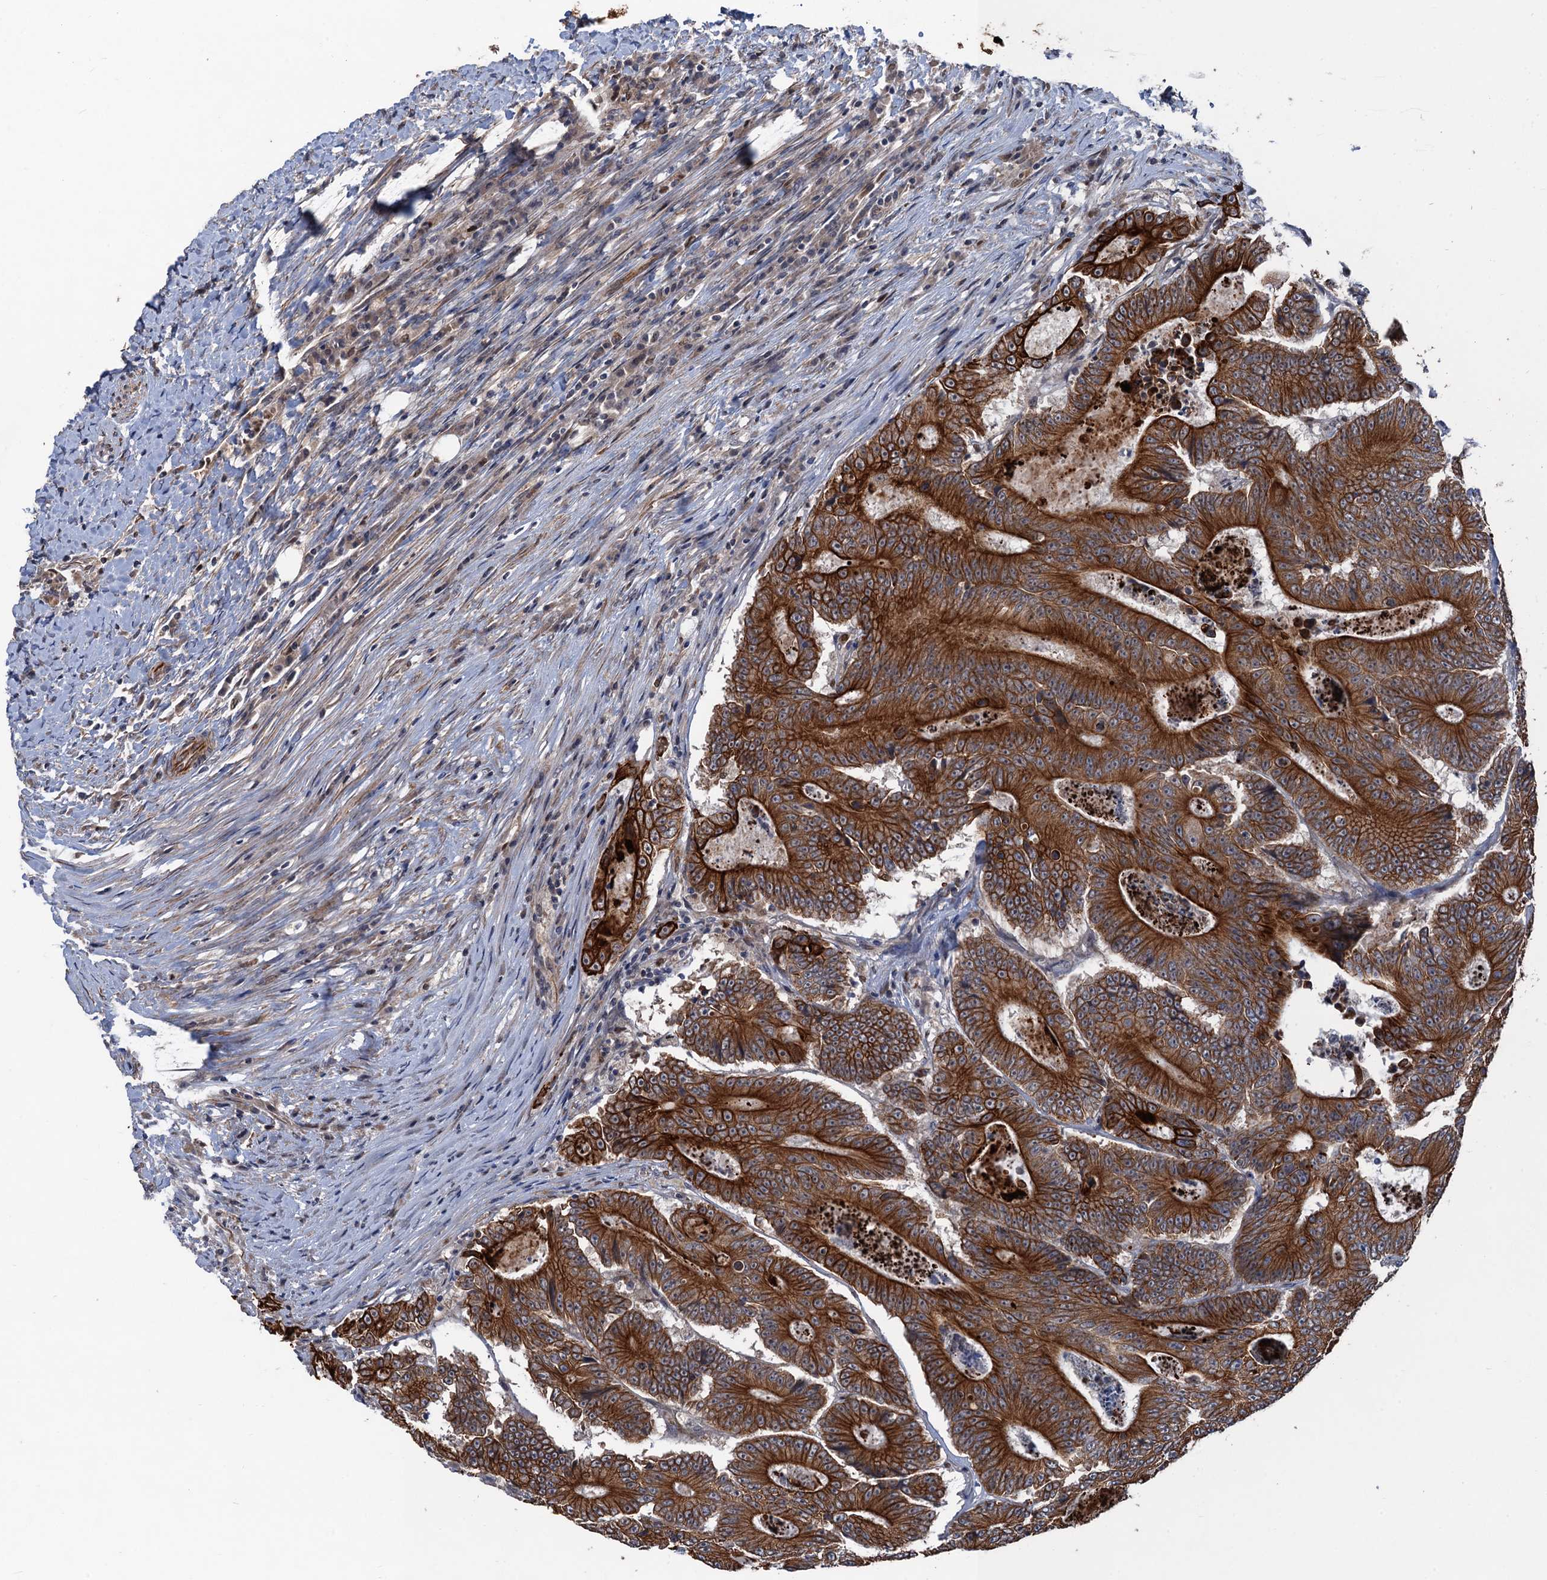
{"staining": {"intensity": "strong", "quantity": ">75%", "location": "cytoplasmic/membranous"}, "tissue": "colorectal cancer", "cell_type": "Tumor cells", "image_type": "cancer", "snomed": [{"axis": "morphology", "description": "Adenocarcinoma, NOS"}, {"axis": "topography", "description": "Colon"}], "caption": "Colorectal adenocarcinoma tissue reveals strong cytoplasmic/membranous staining in approximately >75% of tumor cells", "gene": "TTC31", "patient": {"sex": "male", "age": 83}}